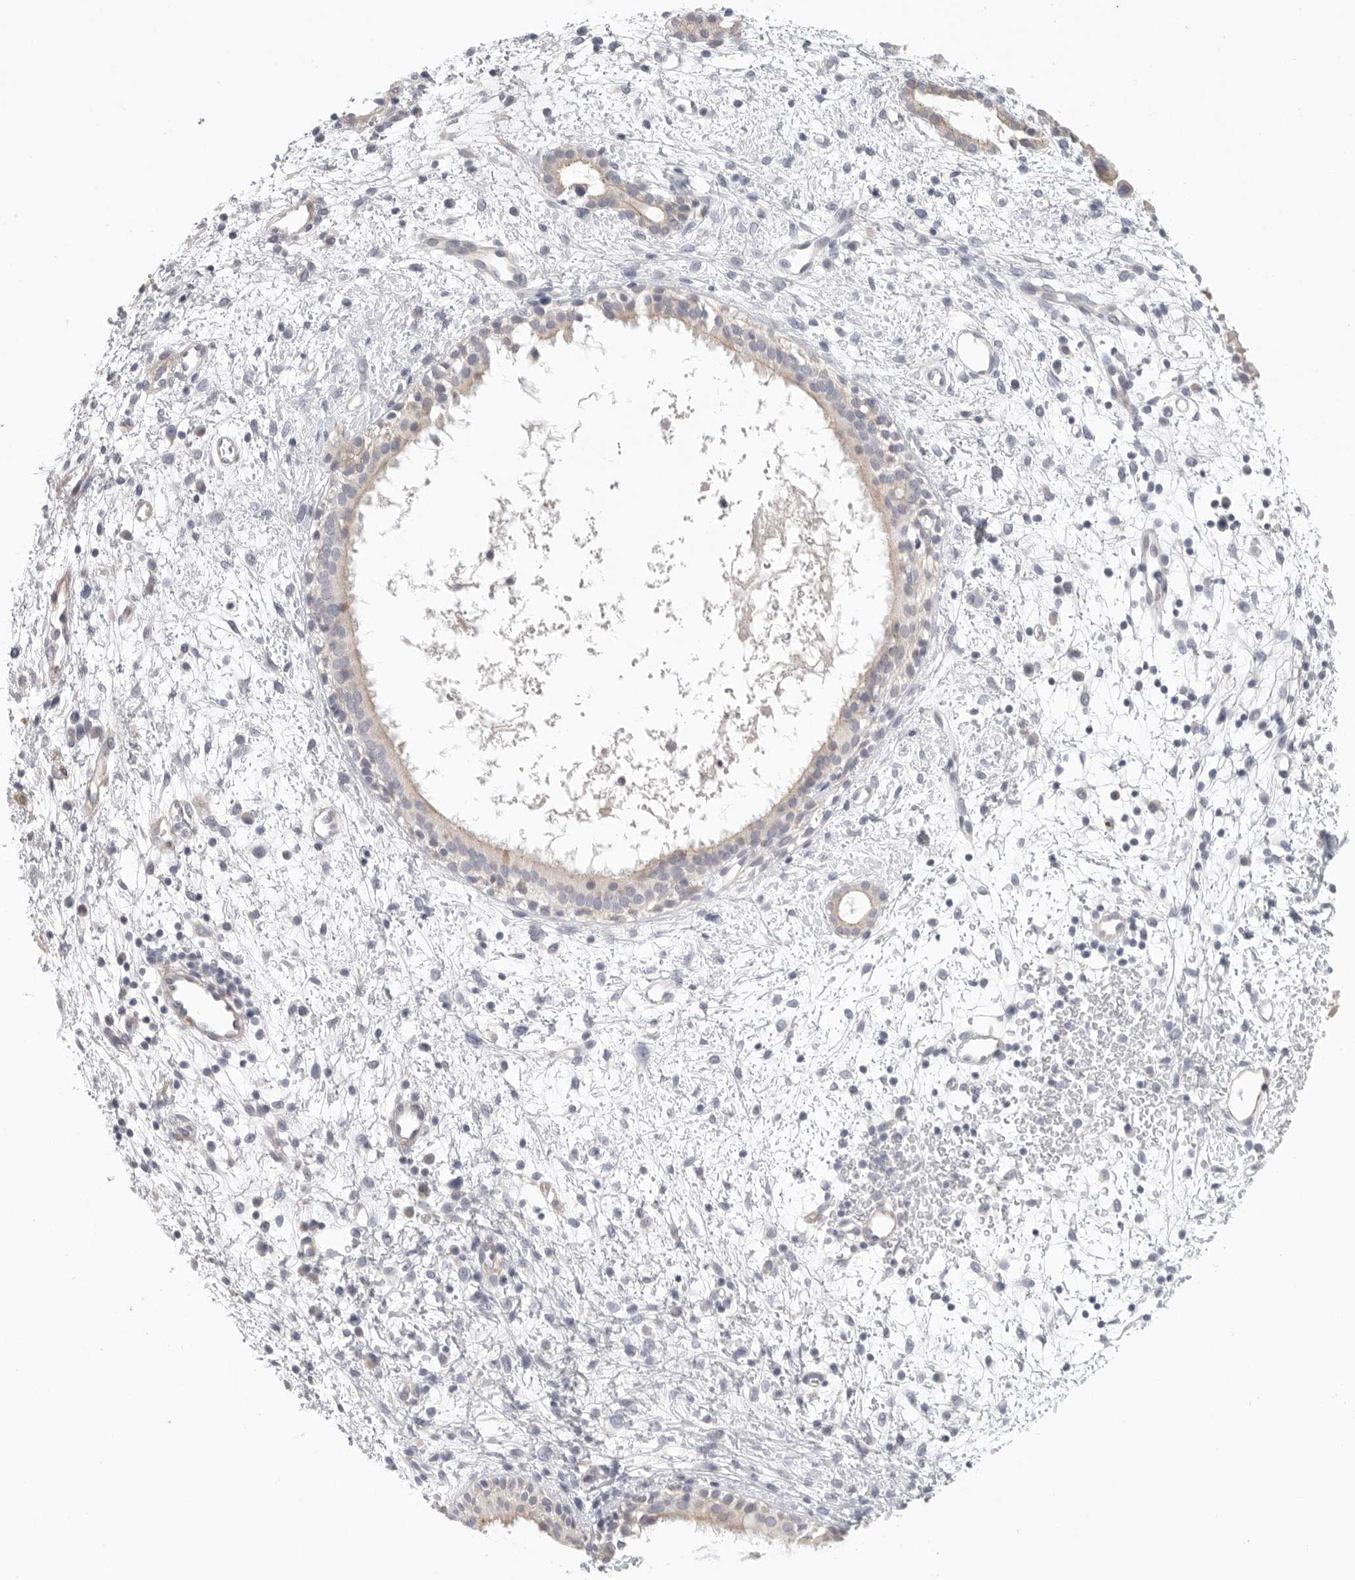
{"staining": {"intensity": "weak", "quantity": "<25%", "location": "cytoplasmic/membranous"}, "tissue": "nasopharynx", "cell_type": "Respiratory epithelial cells", "image_type": "normal", "snomed": [{"axis": "morphology", "description": "Normal tissue, NOS"}, {"axis": "topography", "description": "Nasopharynx"}], "caption": "Protein analysis of normal nasopharynx reveals no significant positivity in respiratory epithelial cells.", "gene": "STAB2", "patient": {"sex": "male", "age": 22}}